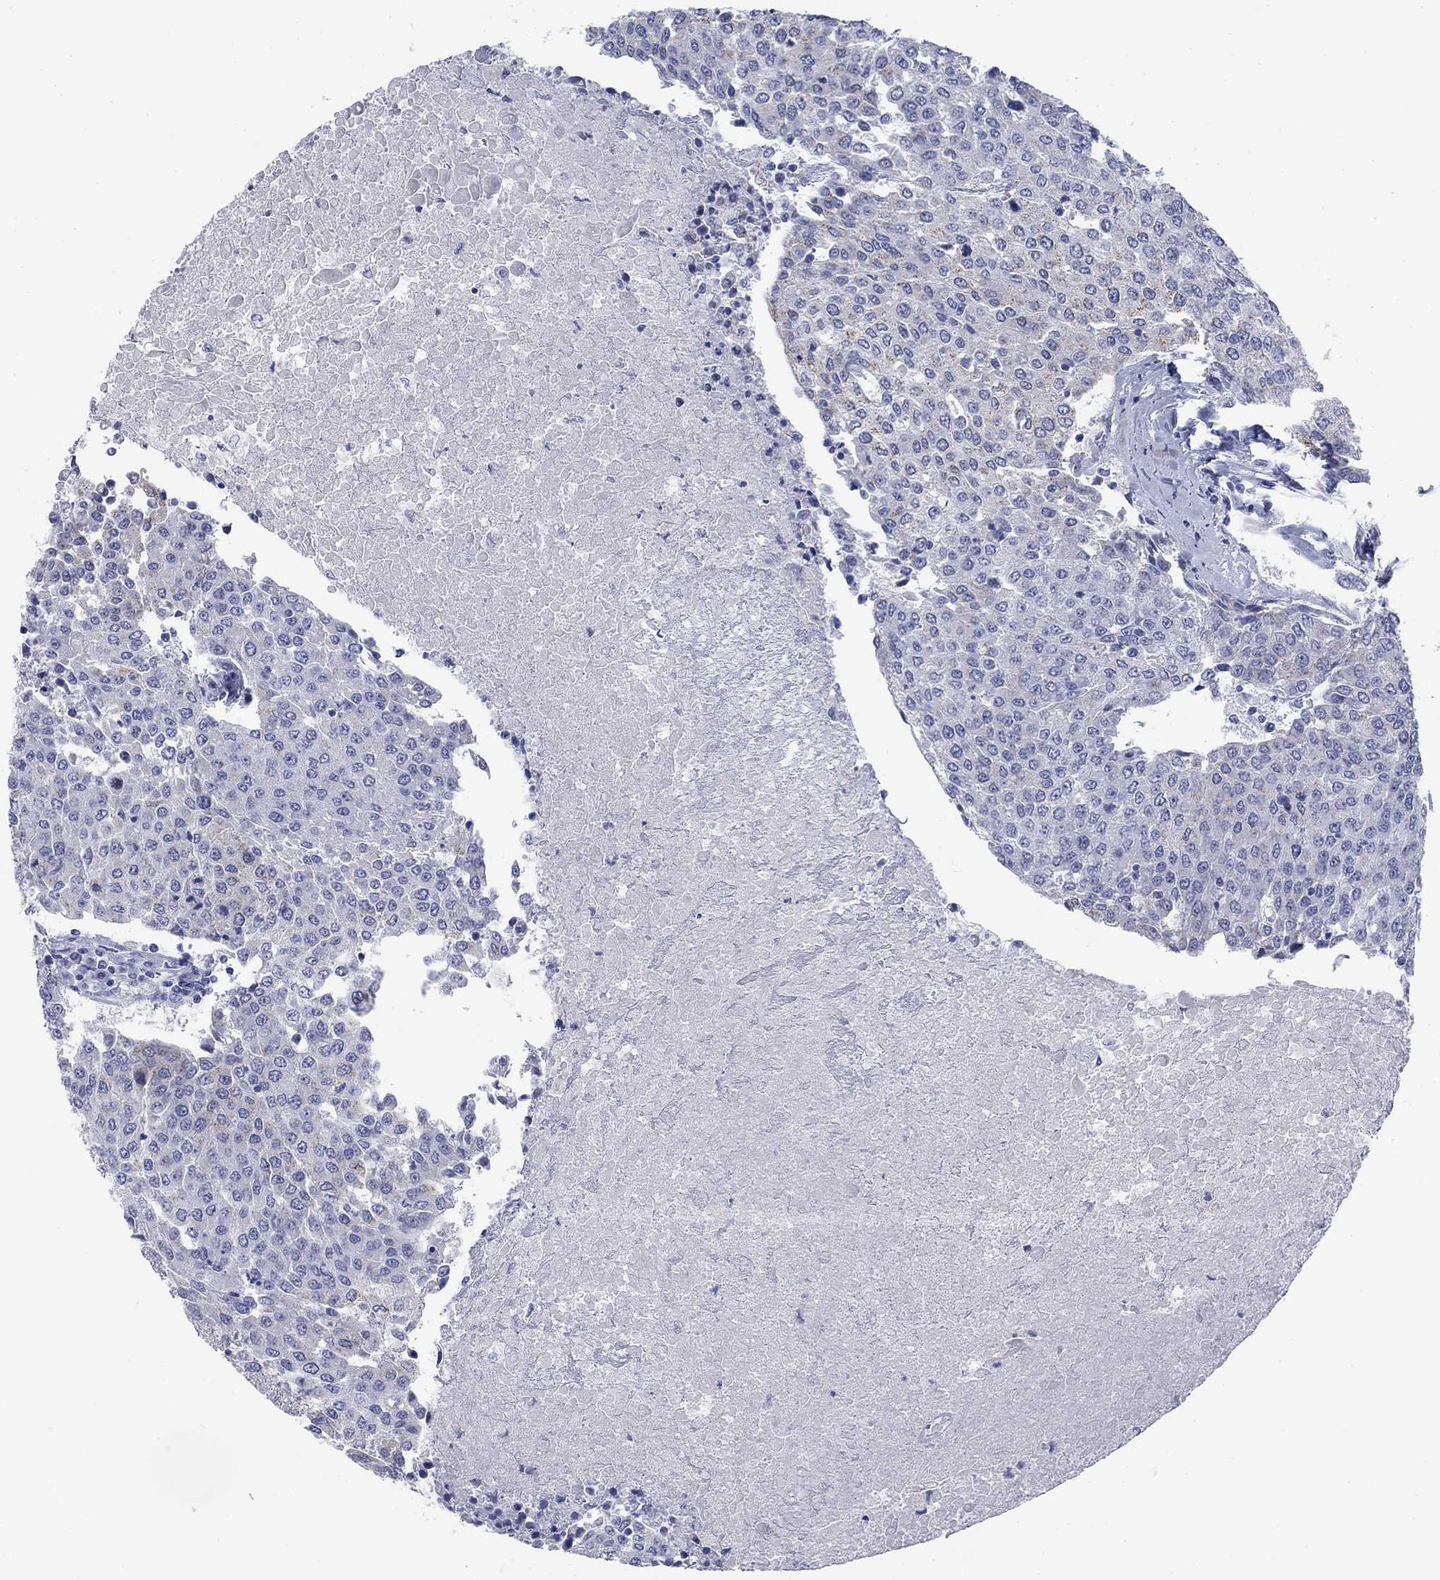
{"staining": {"intensity": "negative", "quantity": "none", "location": "none"}, "tissue": "urothelial cancer", "cell_type": "Tumor cells", "image_type": "cancer", "snomed": [{"axis": "morphology", "description": "Urothelial carcinoma, High grade"}, {"axis": "topography", "description": "Urinary bladder"}], "caption": "Tumor cells are negative for brown protein staining in urothelial carcinoma (high-grade). (DAB (3,3'-diaminobenzidine) IHC with hematoxylin counter stain).", "gene": "PRPH", "patient": {"sex": "female", "age": 85}}